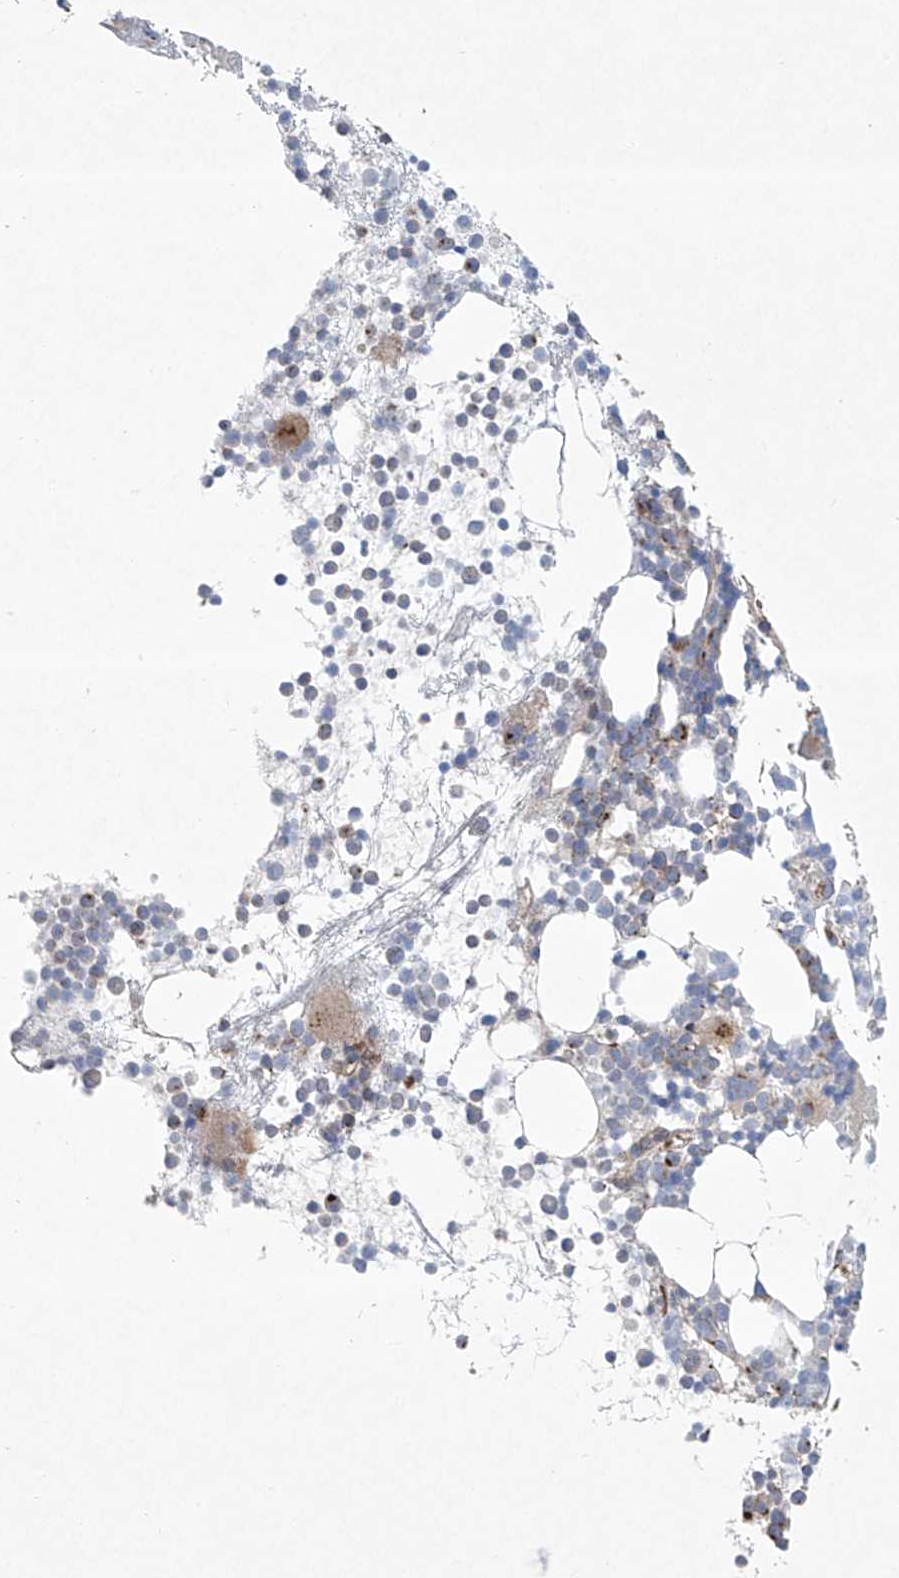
{"staining": {"intensity": "strong", "quantity": "<25%", "location": "cytoplasmic/membranous"}, "tissue": "bone marrow", "cell_type": "Hematopoietic cells", "image_type": "normal", "snomed": [{"axis": "morphology", "description": "Normal tissue, NOS"}, {"axis": "topography", "description": "Bone marrow"}], "caption": "Approximately <25% of hematopoietic cells in normal human bone marrow exhibit strong cytoplasmic/membranous protein positivity as visualized by brown immunohistochemical staining.", "gene": "TJAP1", "patient": {"sex": "female", "age": 57}}